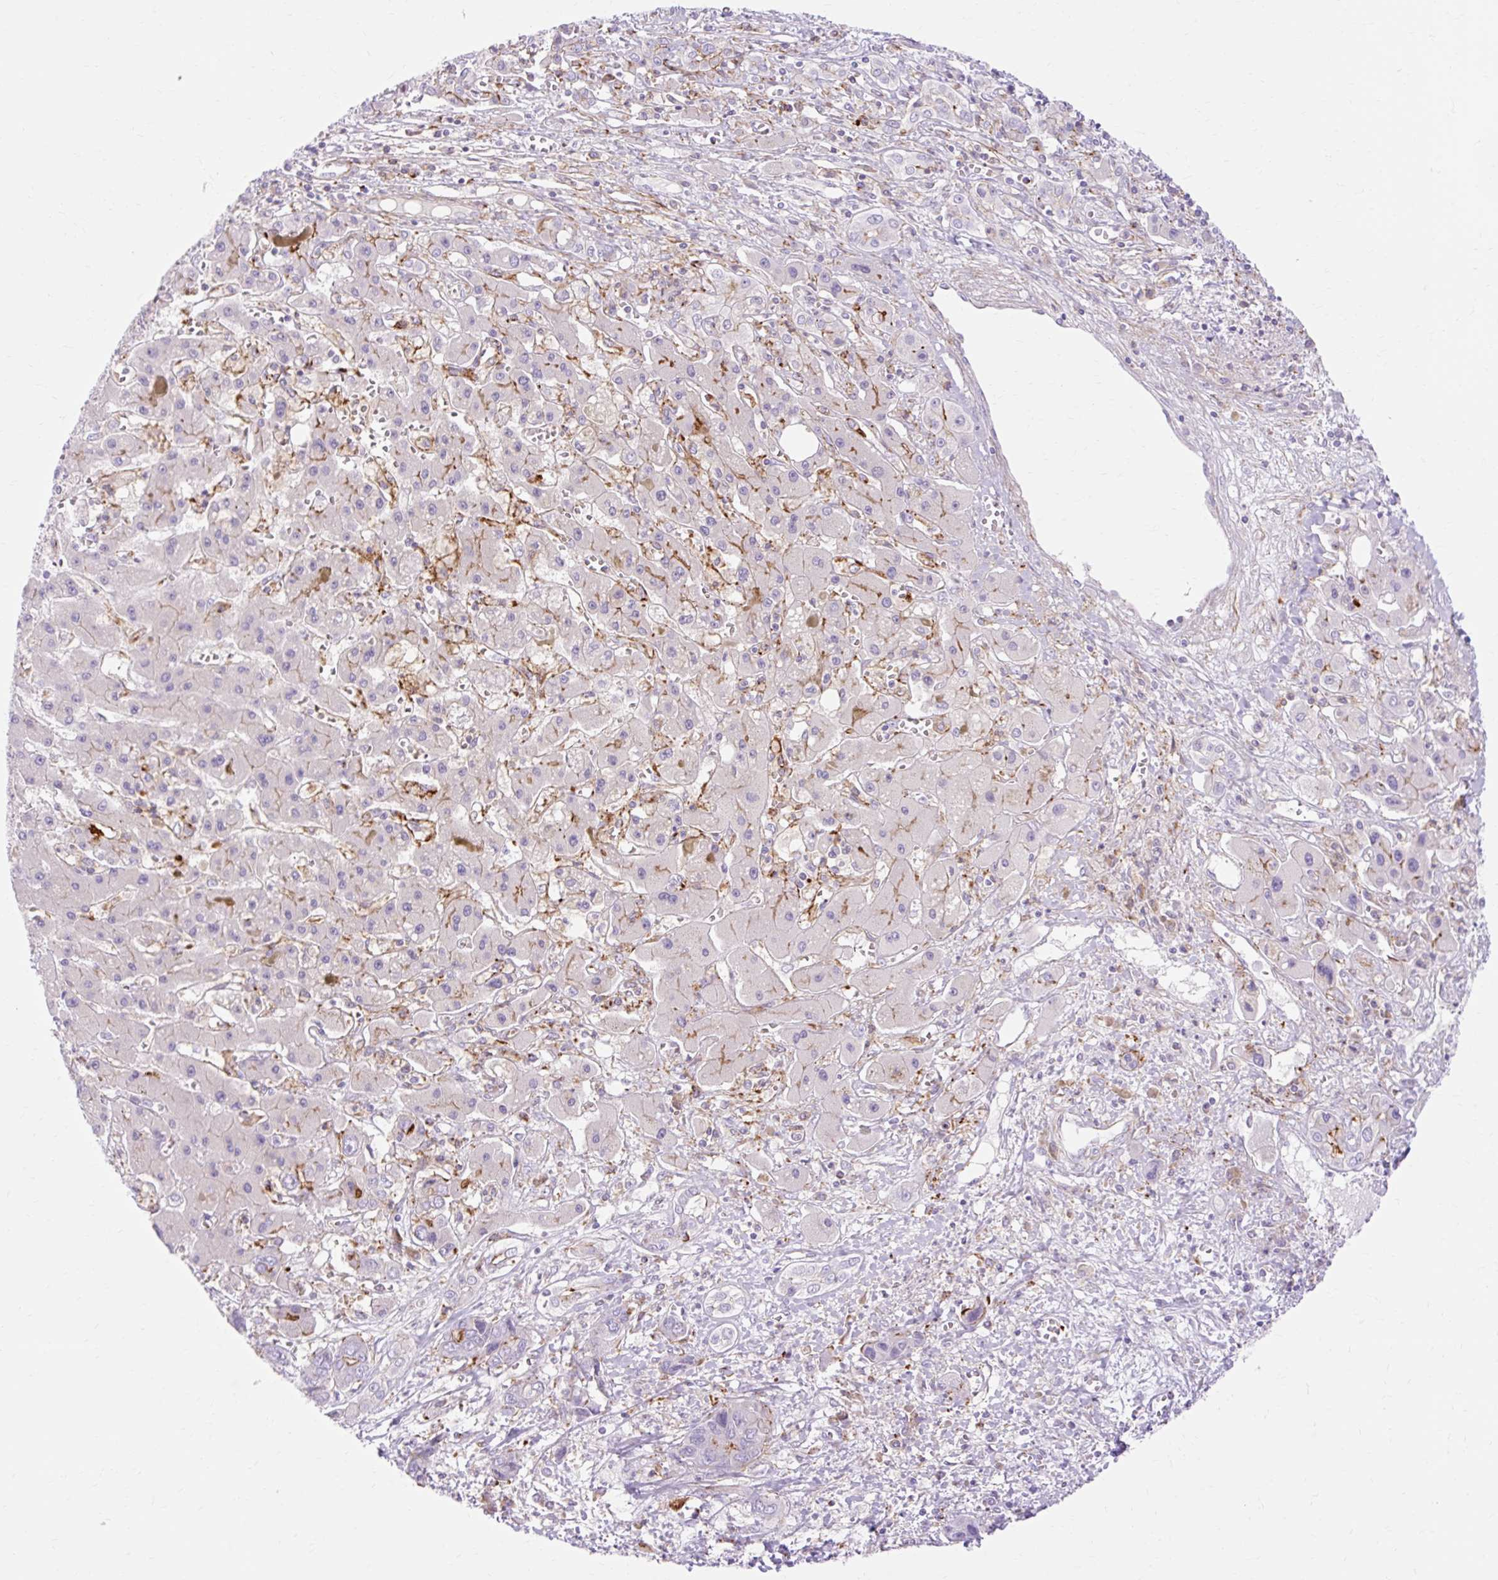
{"staining": {"intensity": "moderate", "quantity": "<25%", "location": "cytoplasmic/membranous"}, "tissue": "liver cancer", "cell_type": "Tumor cells", "image_type": "cancer", "snomed": [{"axis": "morphology", "description": "Cholangiocarcinoma"}, {"axis": "topography", "description": "Liver"}], "caption": "Cholangiocarcinoma (liver) tissue reveals moderate cytoplasmic/membranous staining in approximately <25% of tumor cells, visualized by immunohistochemistry. (Brightfield microscopy of DAB IHC at high magnification).", "gene": "CORO7-PAM16", "patient": {"sex": "male", "age": 67}}